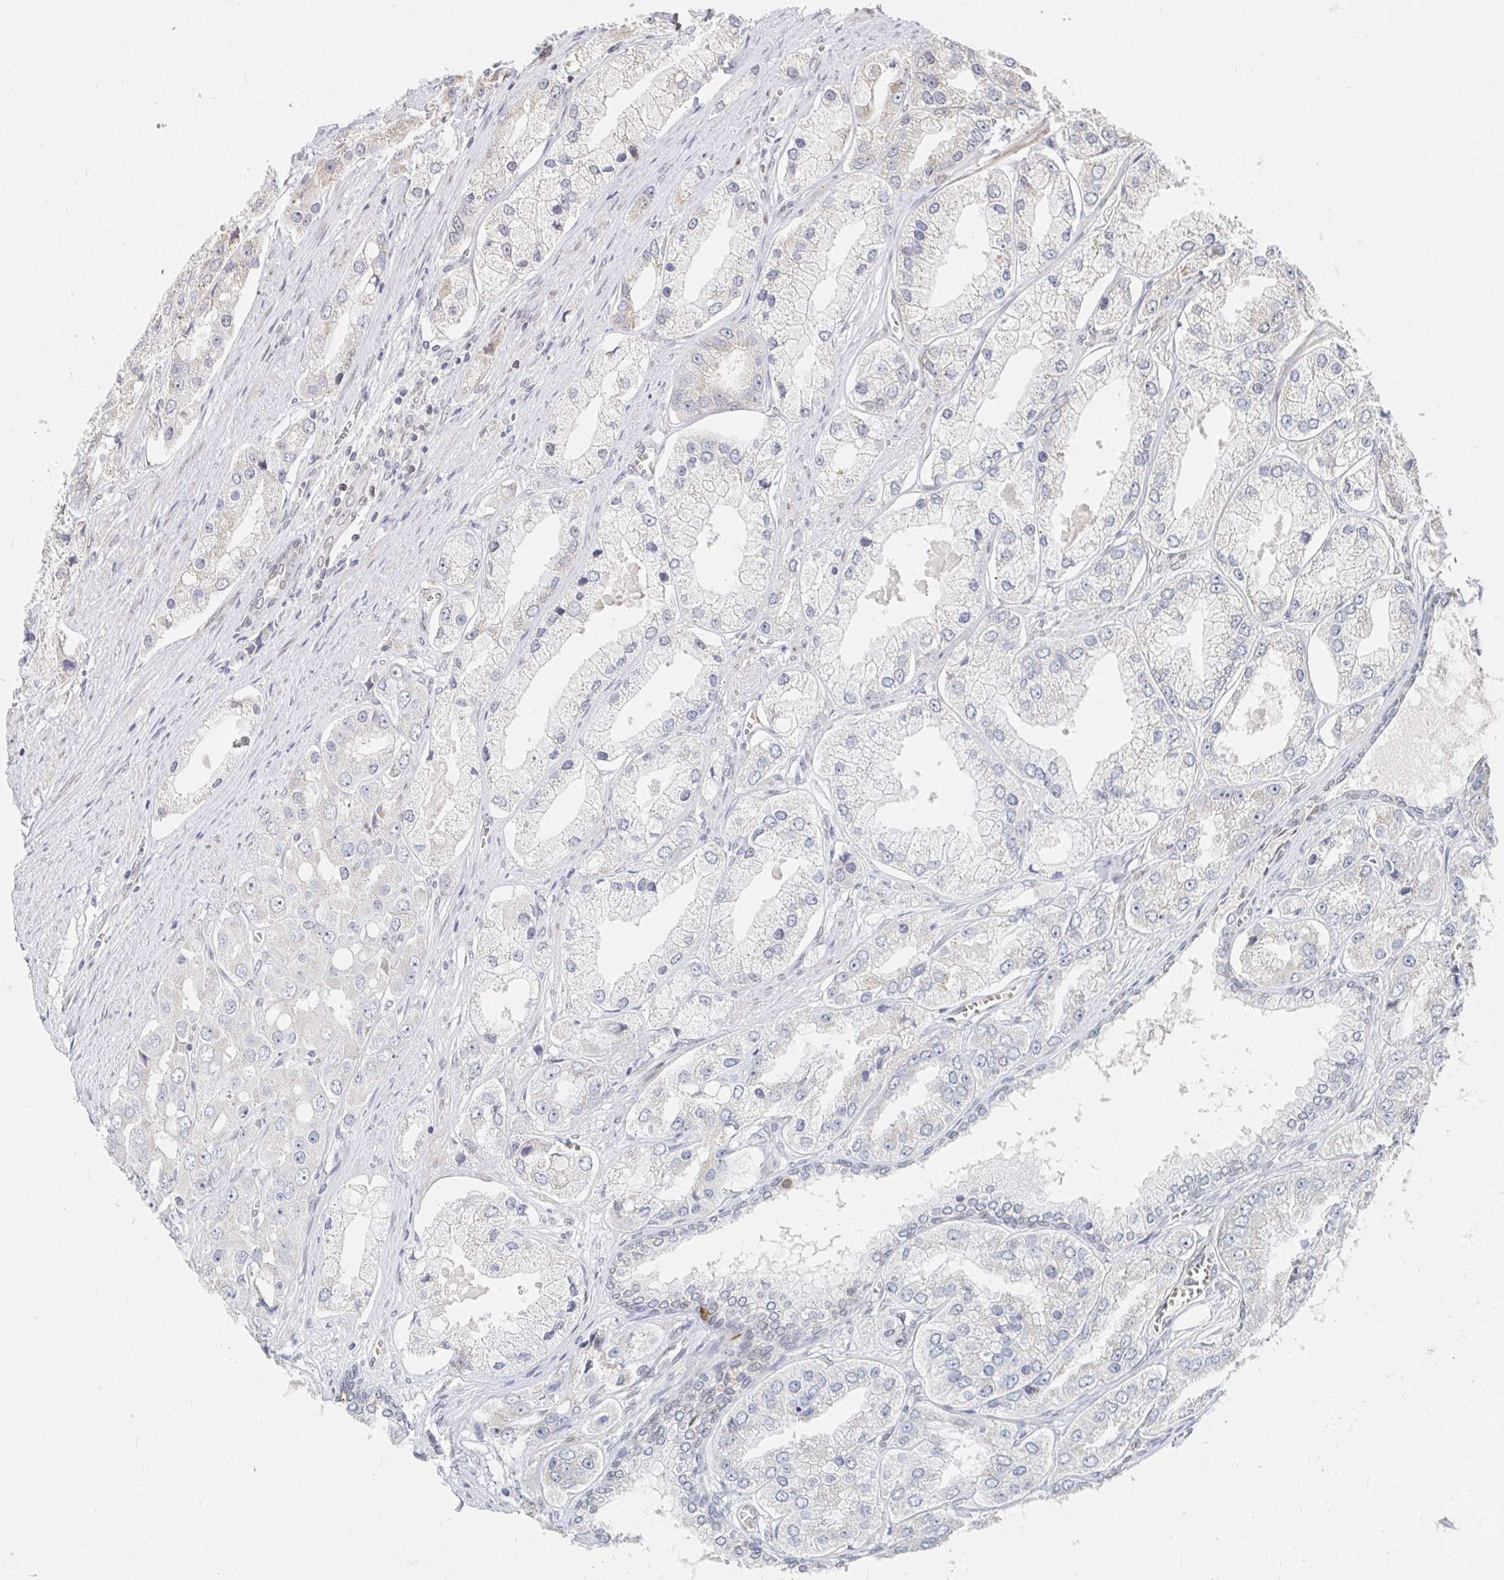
{"staining": {"intensity": "negative", "quantity": "none", "location": "none"}, "tissue": "prostate cancer", "cell_type": "Tumor cells", "image_type": "cancer", "snomed": [{"axis": "morphology", "description": "Adenocarcinoma, Low grade"}, {"axis": "topography", "description": "Prostate"}], "caption": "Prostate adenocarcinoma (low-grade) stained for a protein using immunohistochemistry (IHC) demonstrates no staining tumor cells.", "gene": "CHD2", "patient": {"sex": "male", "age": 69}}